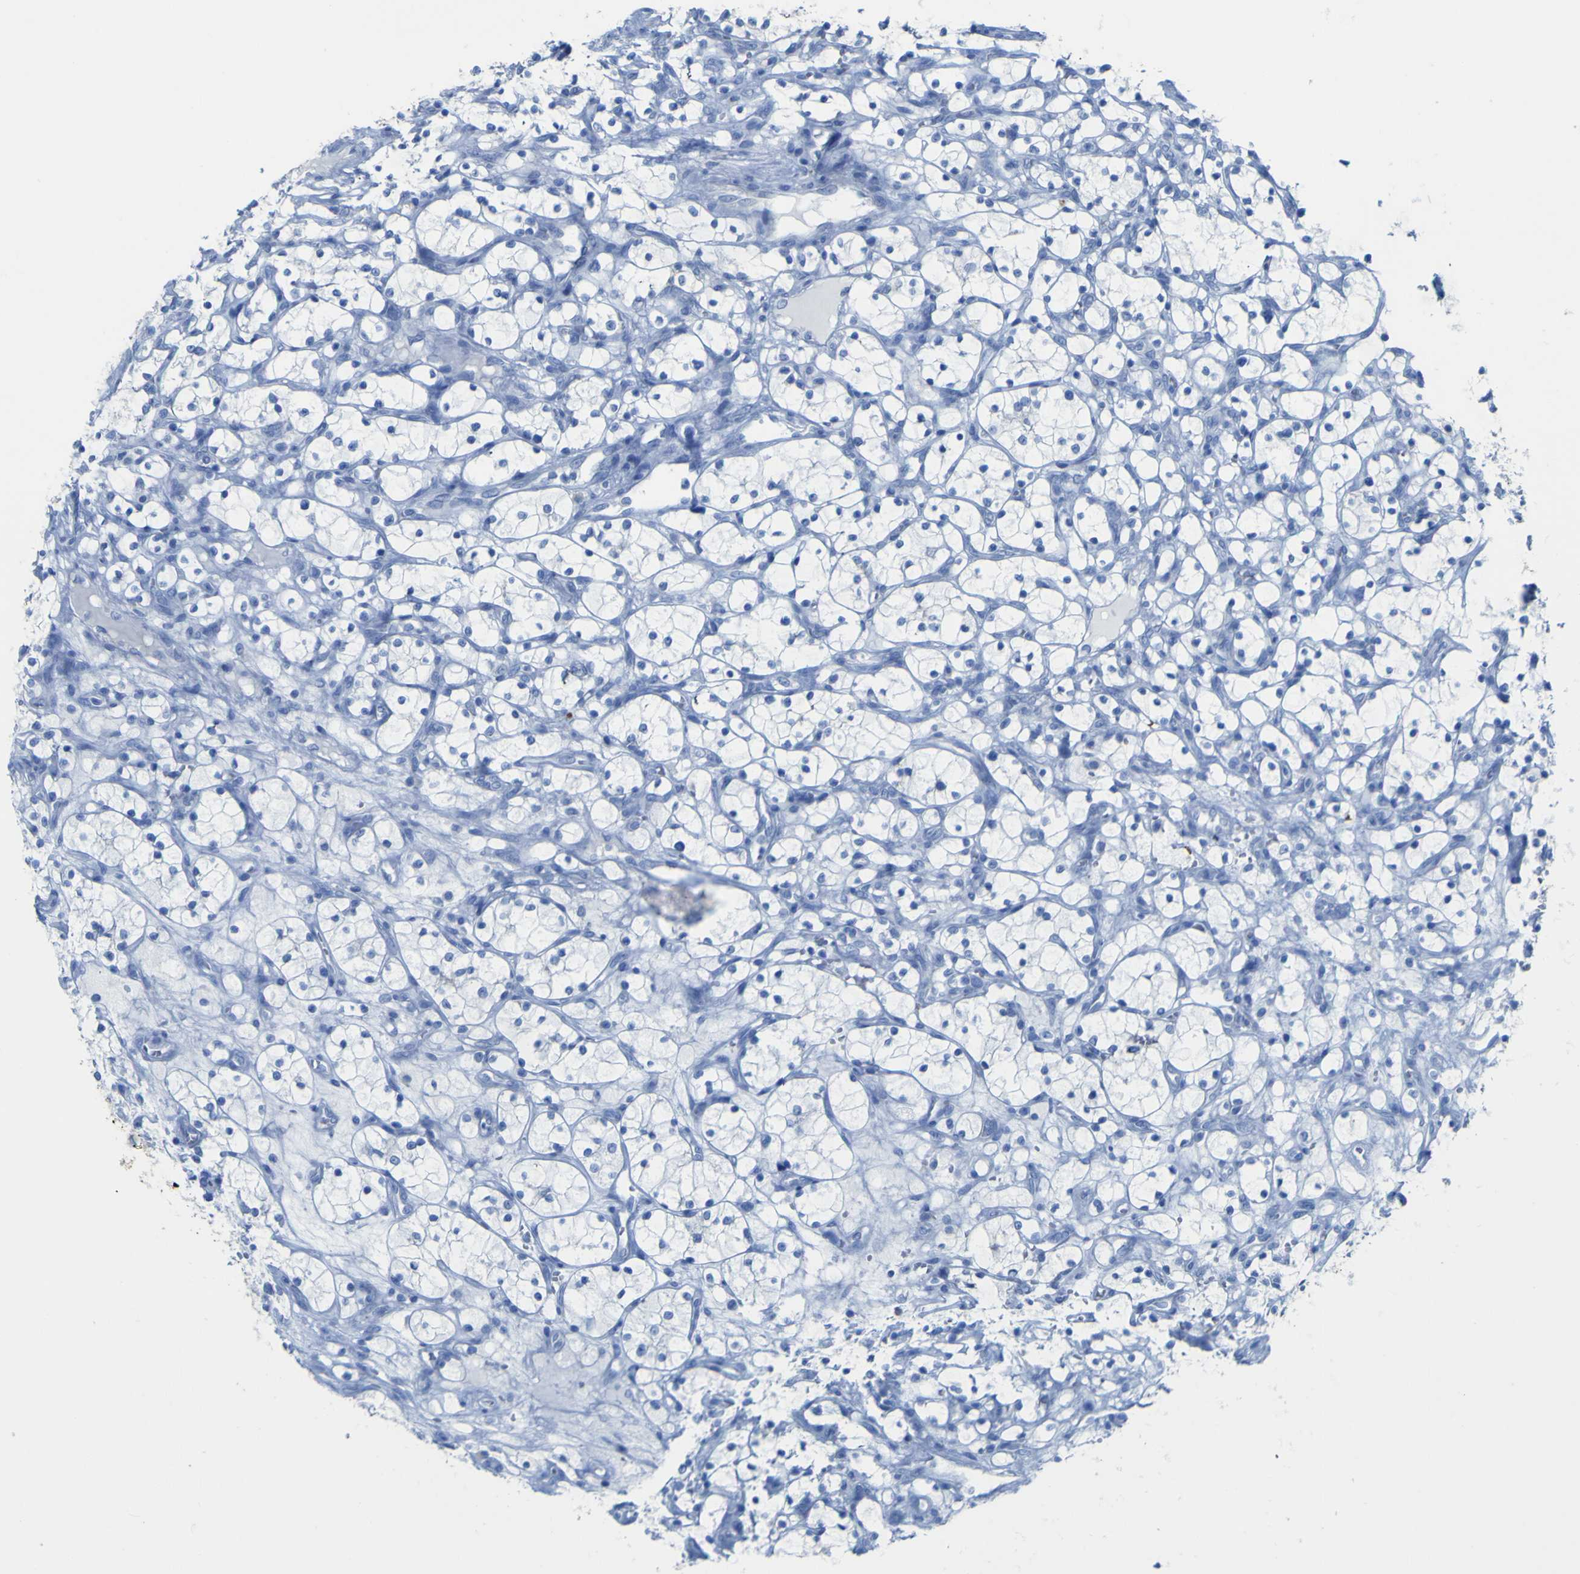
{"staining": {"intensity": "negative", "quantity": "none", "location": "none"}, "tissue": "renal cancer", "cell_type": "Tumor cells", "image_type": "cancer", "snomed": [{"axis": "morphology", "description": "Adenocarcinoma, NOS"}, {"axis": "topography", "description": "Kidney"}], "caption": "Photomicrograph shows no protein staining in tumor cells of renal cancer (adenocarcinoma) tissue.", "gene": "GCM1", "patient": {"sex": "female", "age": 69}}